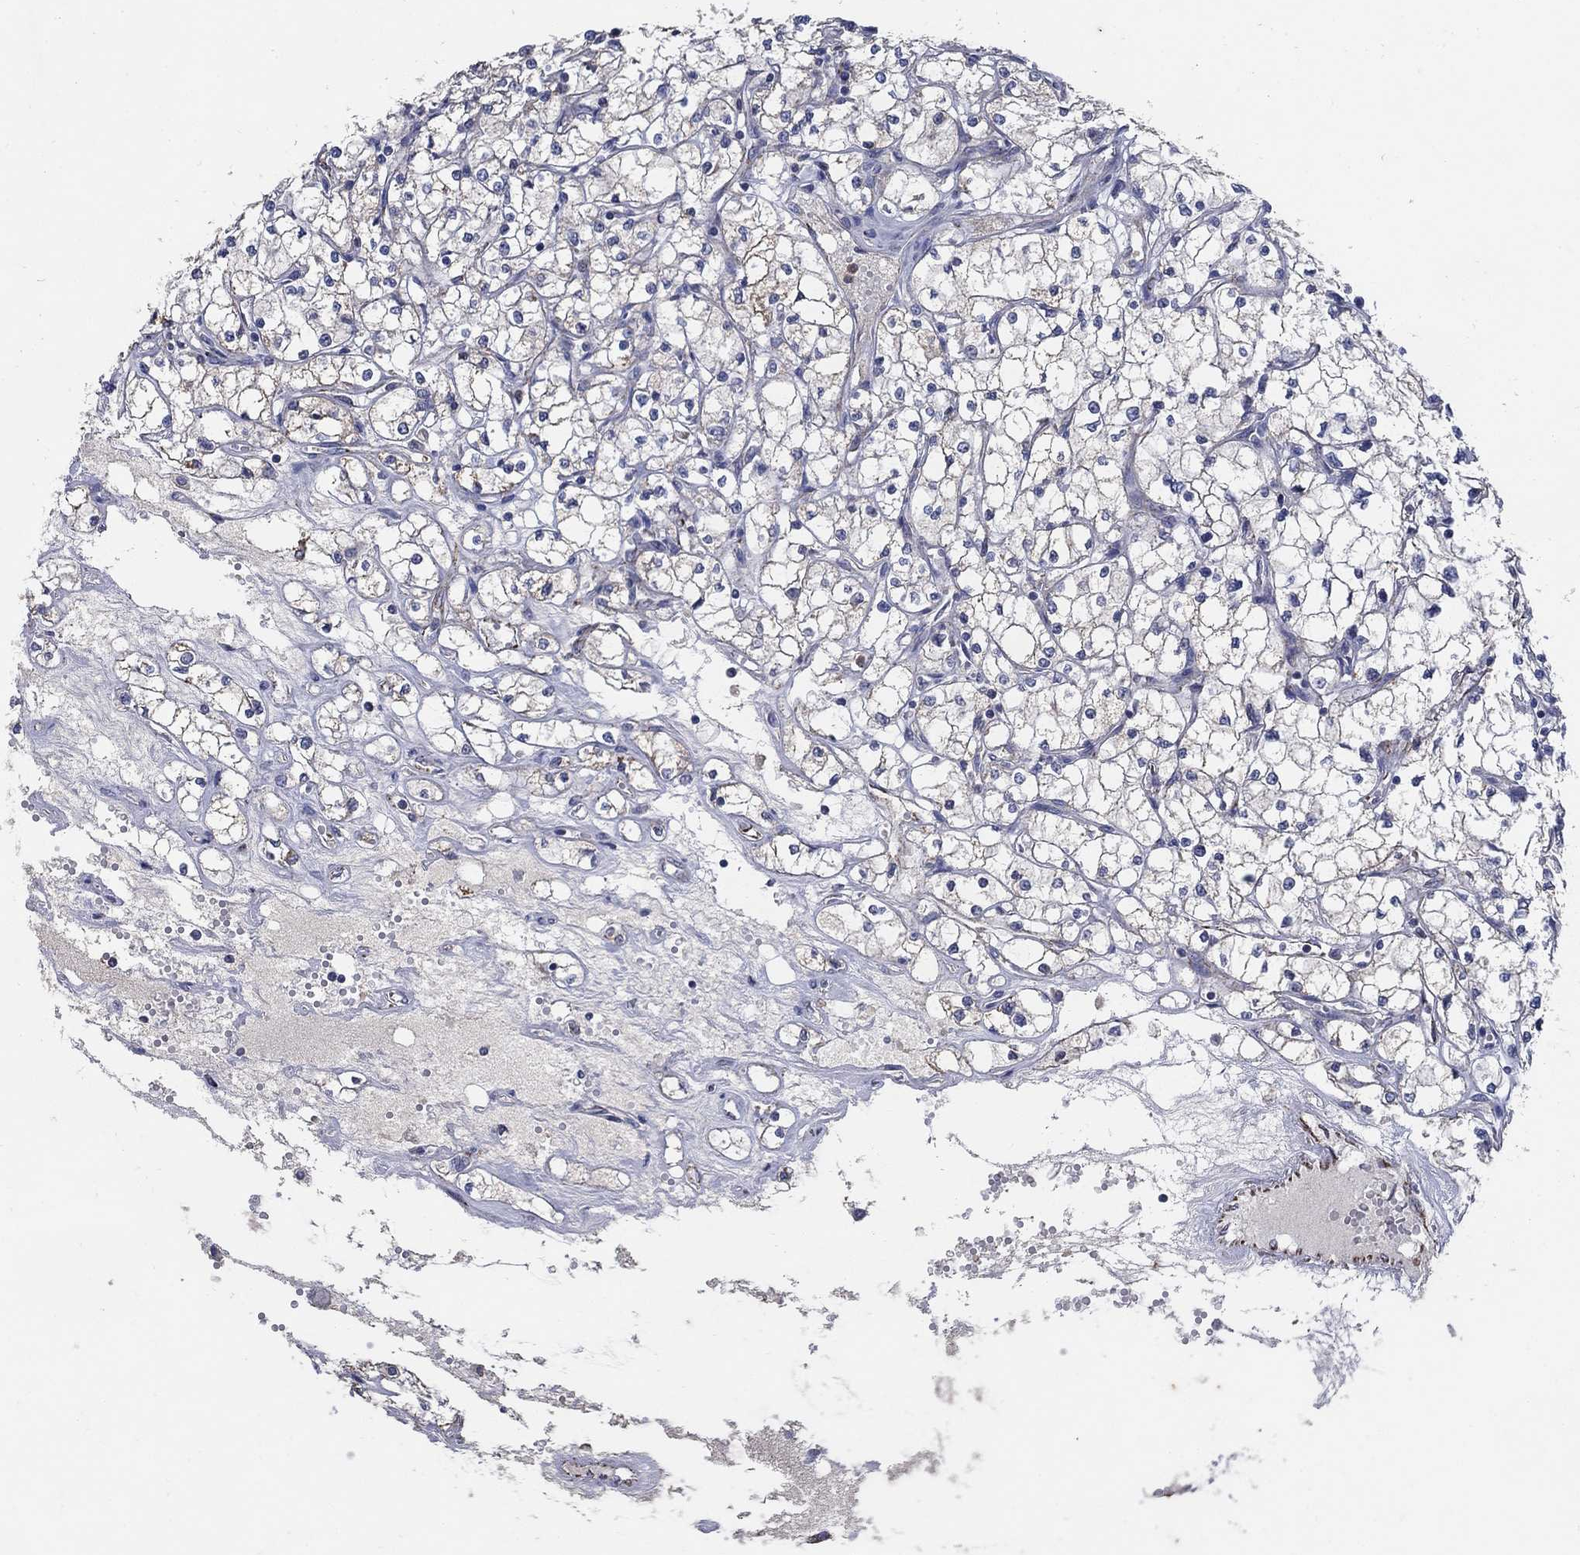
{"staining": {"intensity": "negative", "quantity": "none", "location": "none"}, "tissue": "renal cancer", "cell_type": "Tumor cells", "image_type": "cancer", "snomed": [{"axis": "morphology", "description": "Adenocarcinoma, NOS"}, {"axis": "topography", "description": "Kidney"}], "caption": "Adenocarcinoma (renal) was stained to show a protein in brown. There is no significant positivity in tumor cells.", "gene": "PNPLA2", "patient": {"sex": "male", "age": 67}}